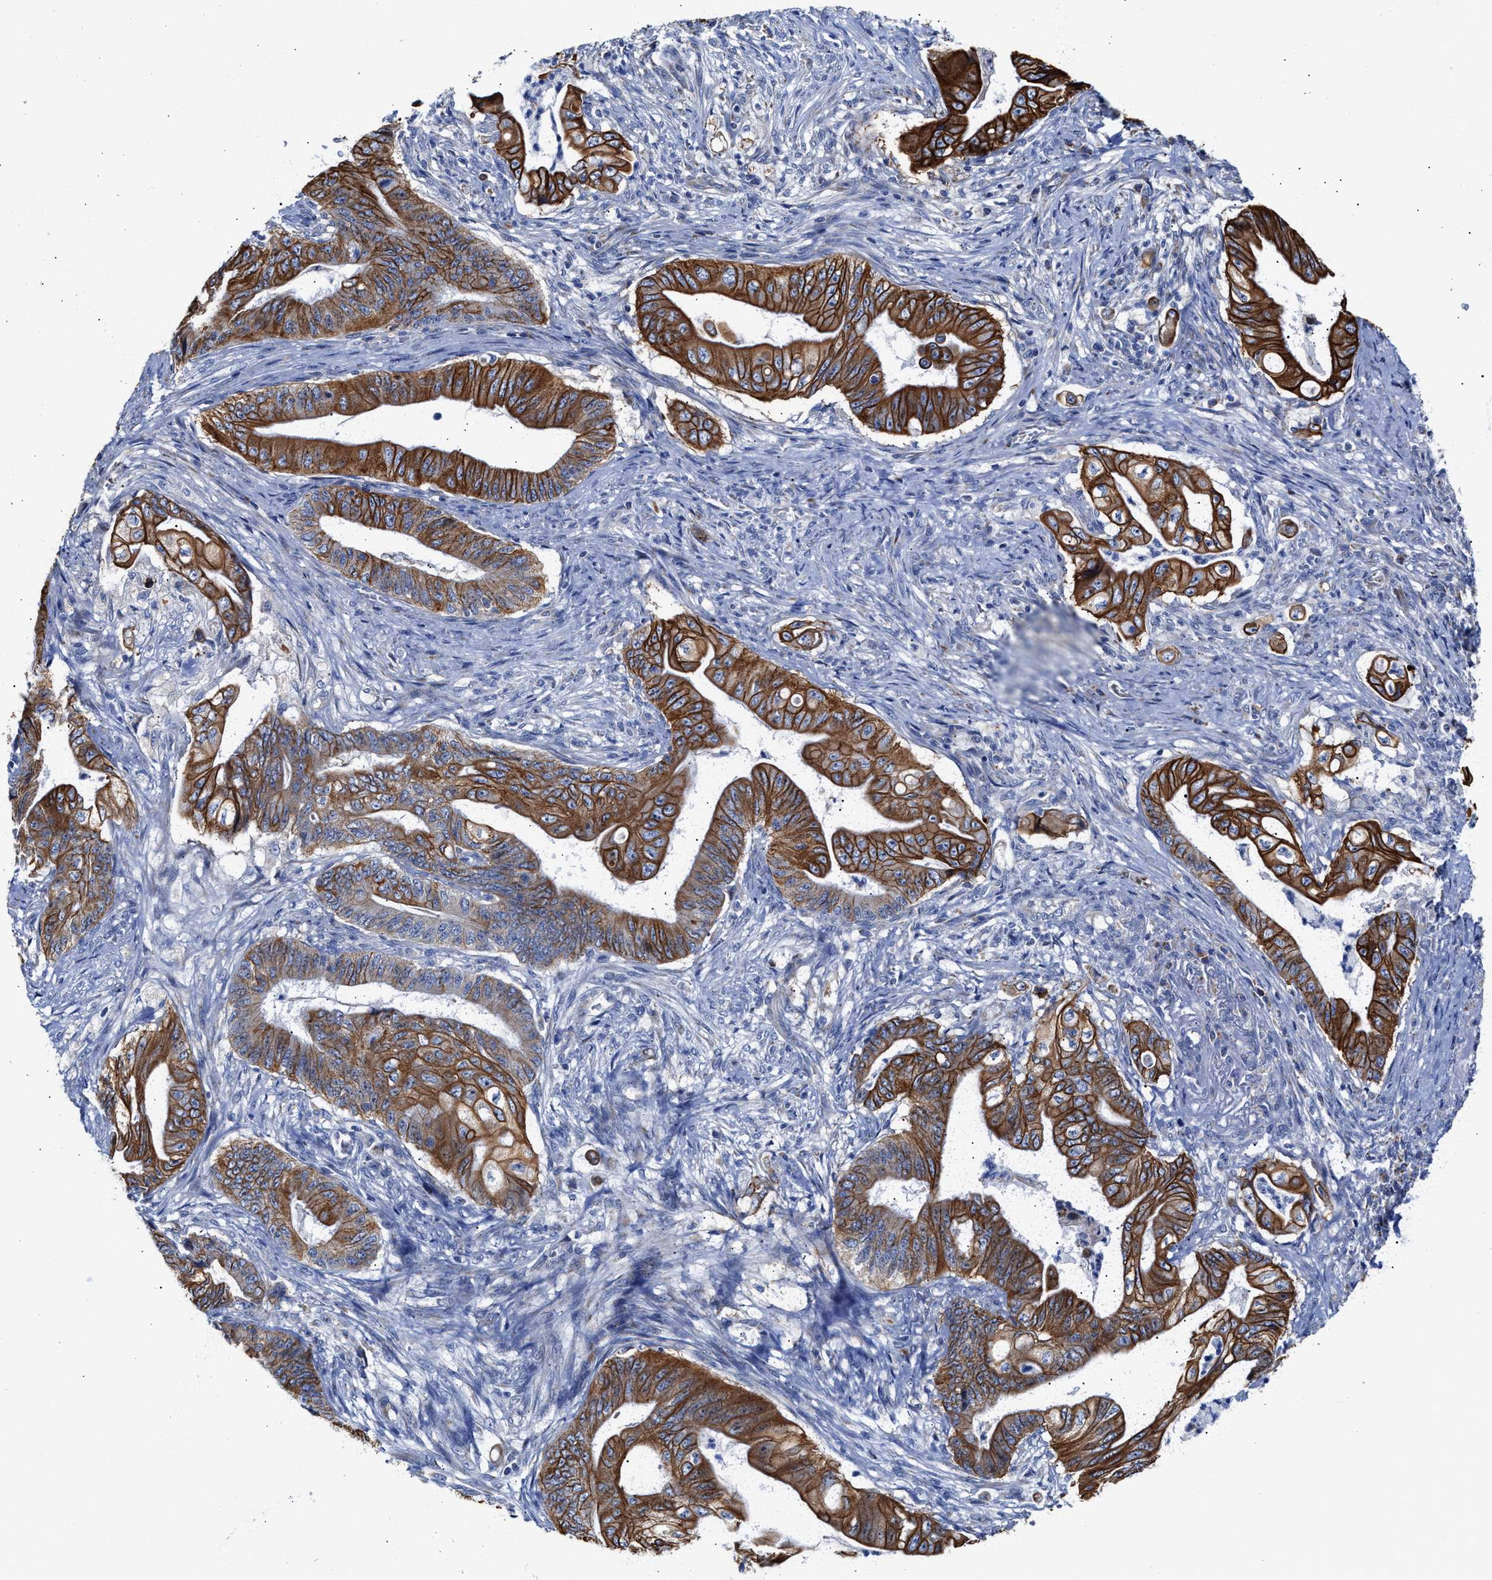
{"staining": {"intensity": "strong", "quantity": ">75%", "location": "cytoplasmic/membranous"}, "tissue": "stomach cancer", "cell_type": "Tumor cells", "image_type": "cancer", "snomed": [{"axis": "morphology", "description": "Adenocarcinoma, NOS"}, {"axis": "topography", "description": "Stomach"}], "caption": "Adenocarcinoma (stomach) stained with a protein marker shows strong staining in tumor cells.", "gene": "JAG1", "patient": {"sex": "female", "age": 73}}